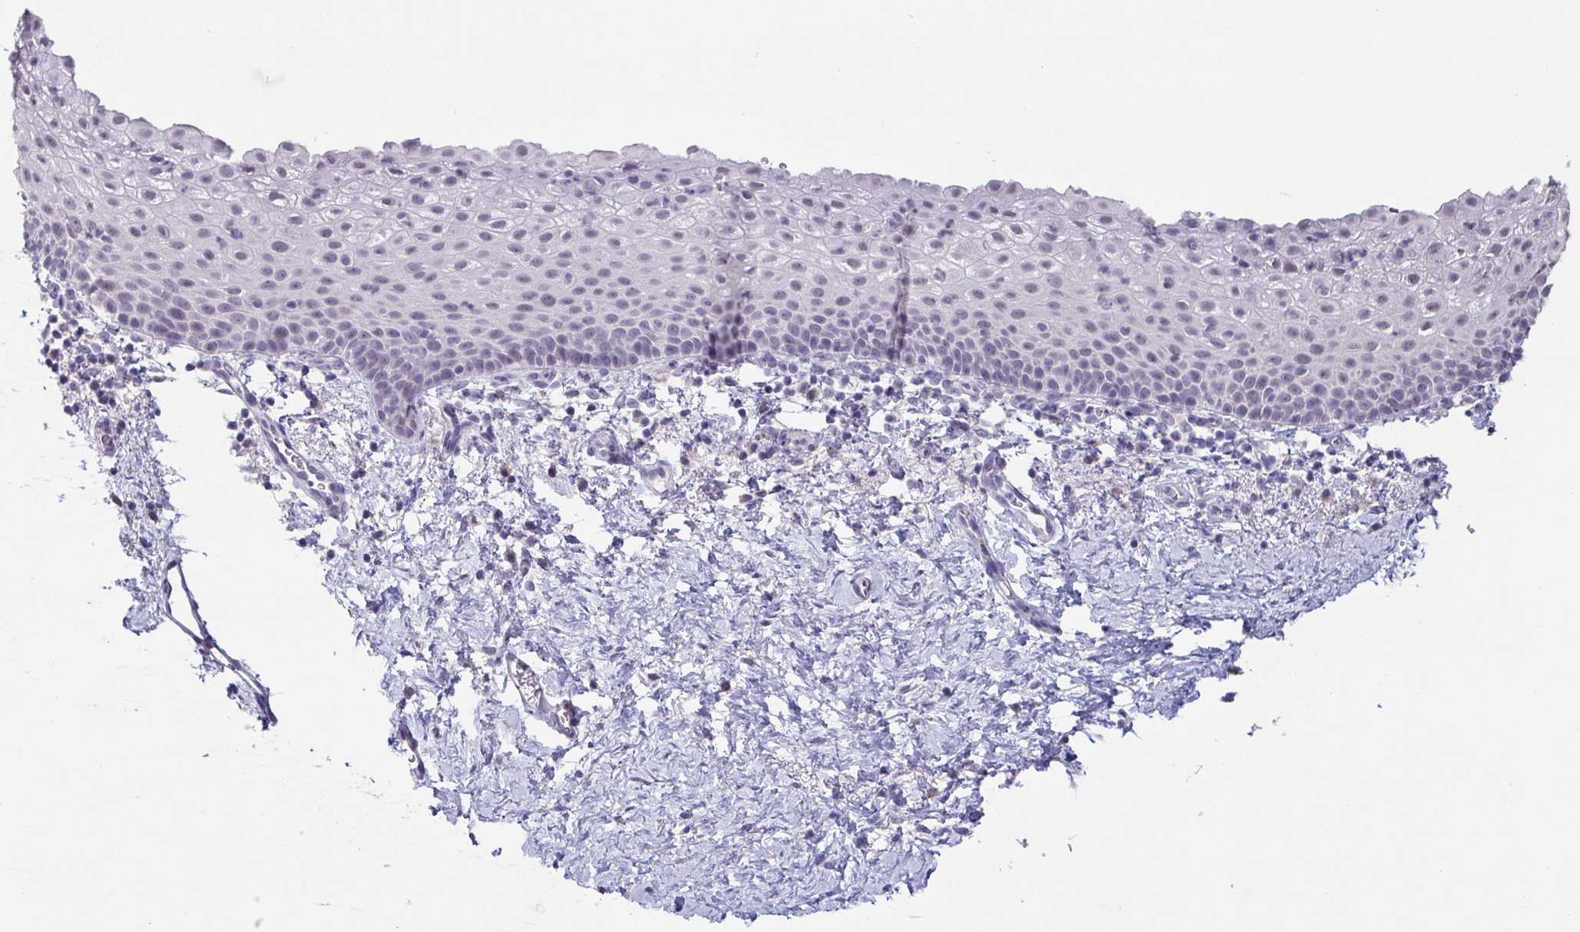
{"staining": {"intensity": "negative", "quantity": "none", "location": "none"}, "tissue": "vagina", "cell_type": "Squamous epithelial cells", "image_type": "normal", "snomed": [{"axis": "morphology", "description": "Normal tissue, NOS"}, {"axis": "topography", "description": "Vagina"}], "caption": "The image shows no staining of squamous epithelial cells in benign vagina.", "gene": "NEFH", "patient": {"sex": "female", "age": 61}}